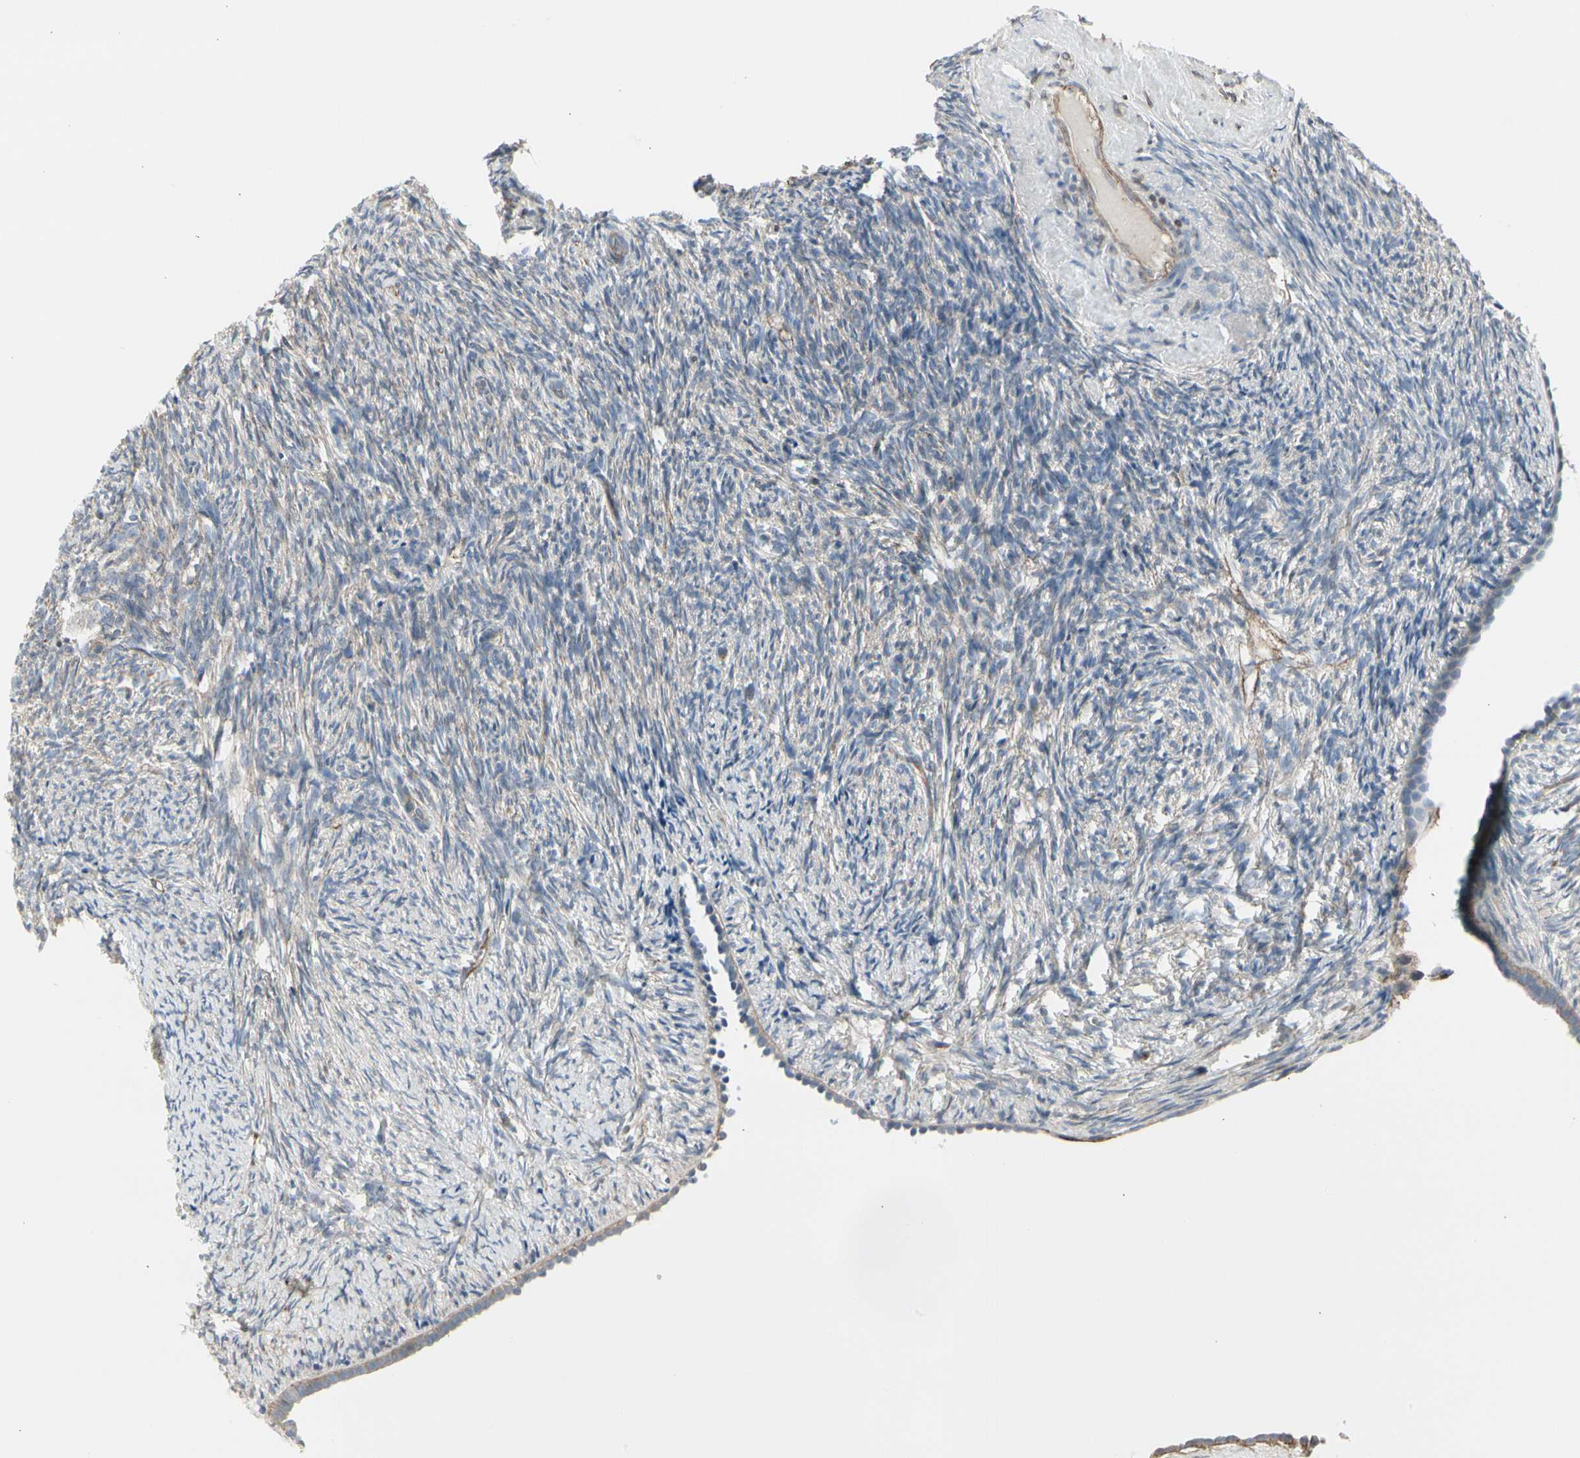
{"staining": {"intensity": "negative", "quantity": "none", "location": "none"}, "tissue": "ovary", "cell_type": "Ovarian stroma cells", "image_type": "normal", "snomed": [{"axis": "morphology", "description": "Normal tissue, NOS"}, {"axis": "topography", "description": "Ovary"}], "caption": "DAB immunohistochemical staining of normal human ovary shows no significant staining in ovarian stroma cells. Nuclei are stained in blue.", "gene": "ATP6V1B2", "patient": {"sex": "female", "age": 60}}